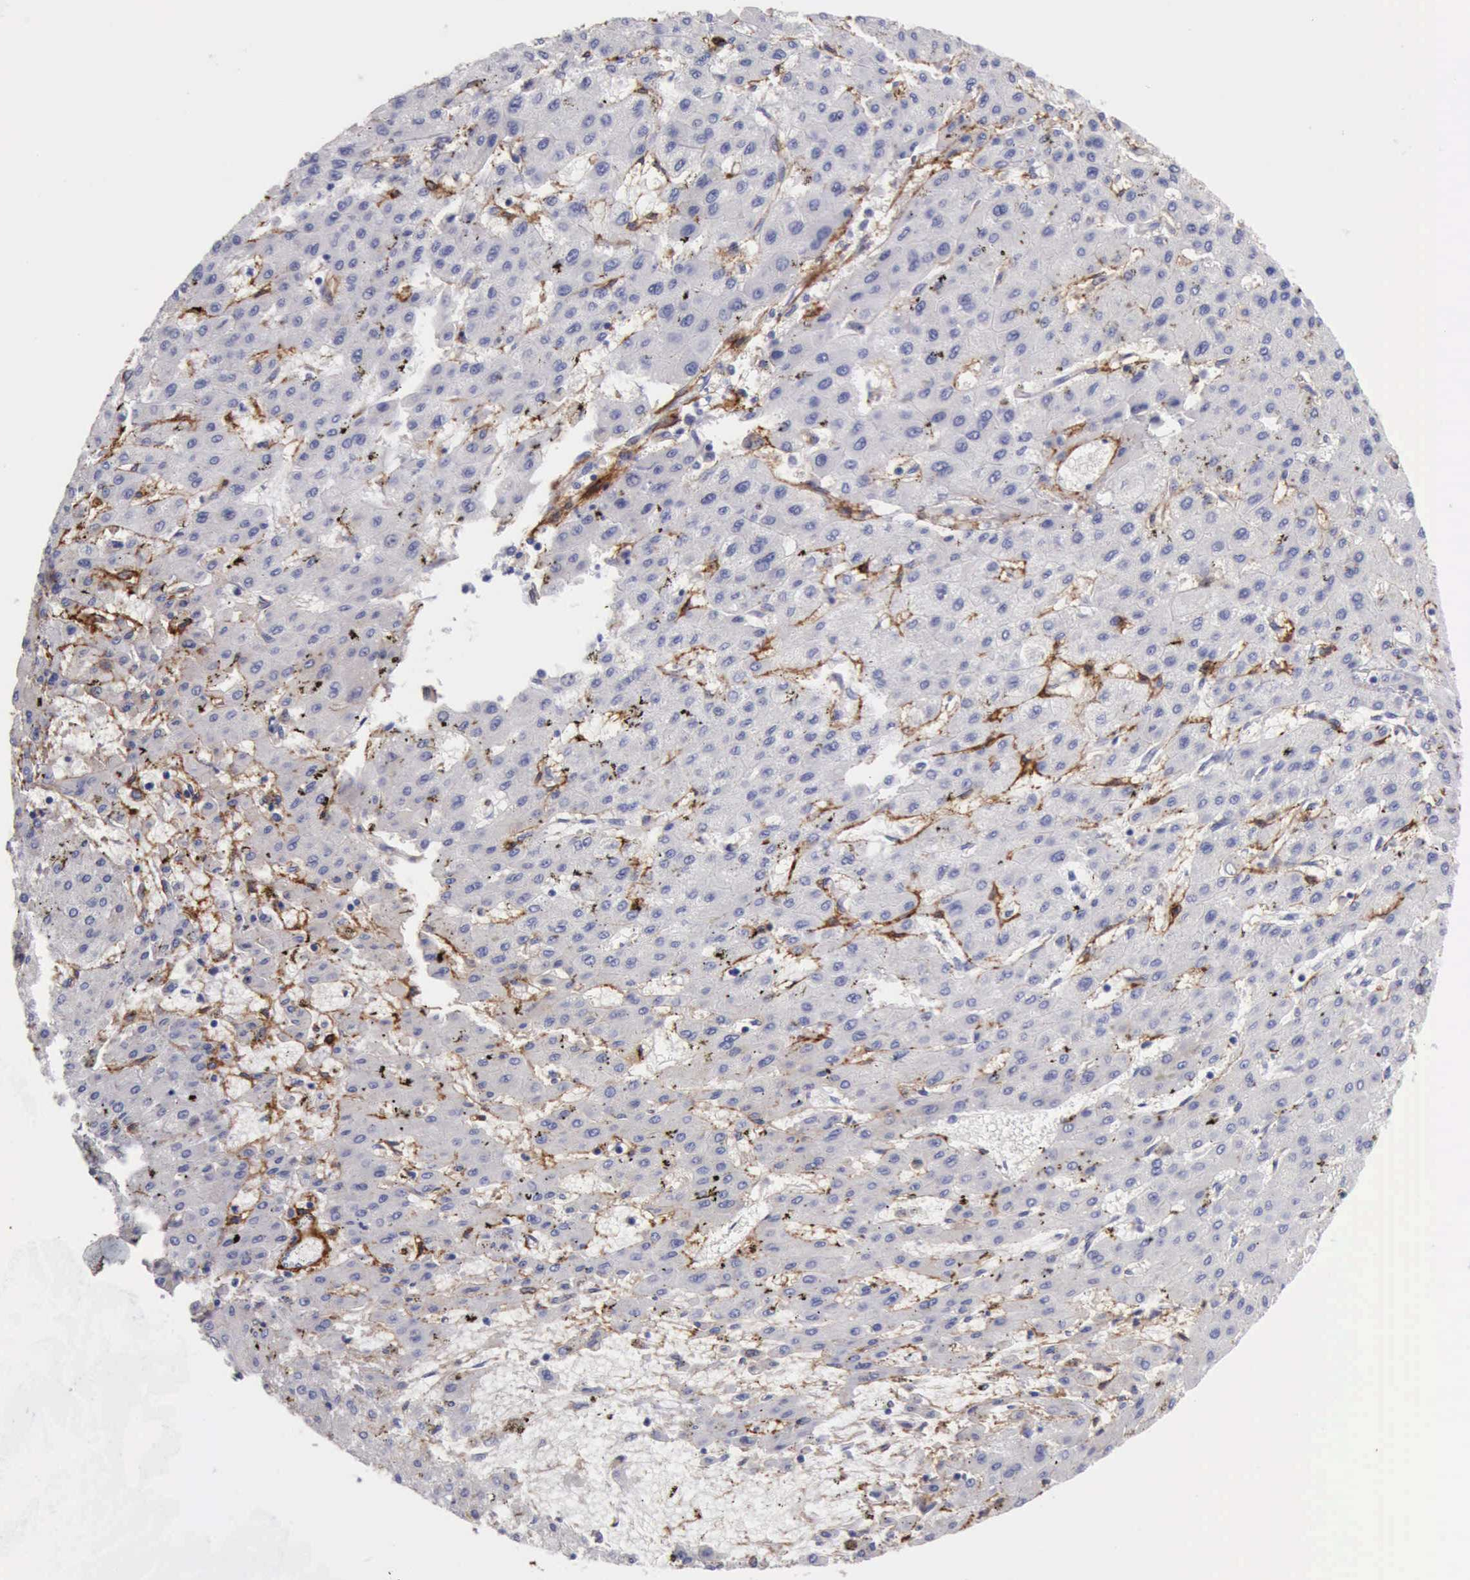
{"staining": {"intensity": "negative", "quantity": "none", "location": "none"}, "tissue": "liver cancer", "cell_type": "Tumor cells", "image_type": "cancer", "snomed": [{"axis": "morphology", "description": "Carcinoma, Hepatocellular, NOS"}, {"axis": "topography", "description": "Liver"}], "caption": "Immunohistochemistry photomicrograph of neoplastic tissue: hepatocellular carcinoma (liver) stained with DAB reveals no significant protein expression in tumor cells.", "gene": "AOC3", "patient": {"sex": "female", "age": 52}}